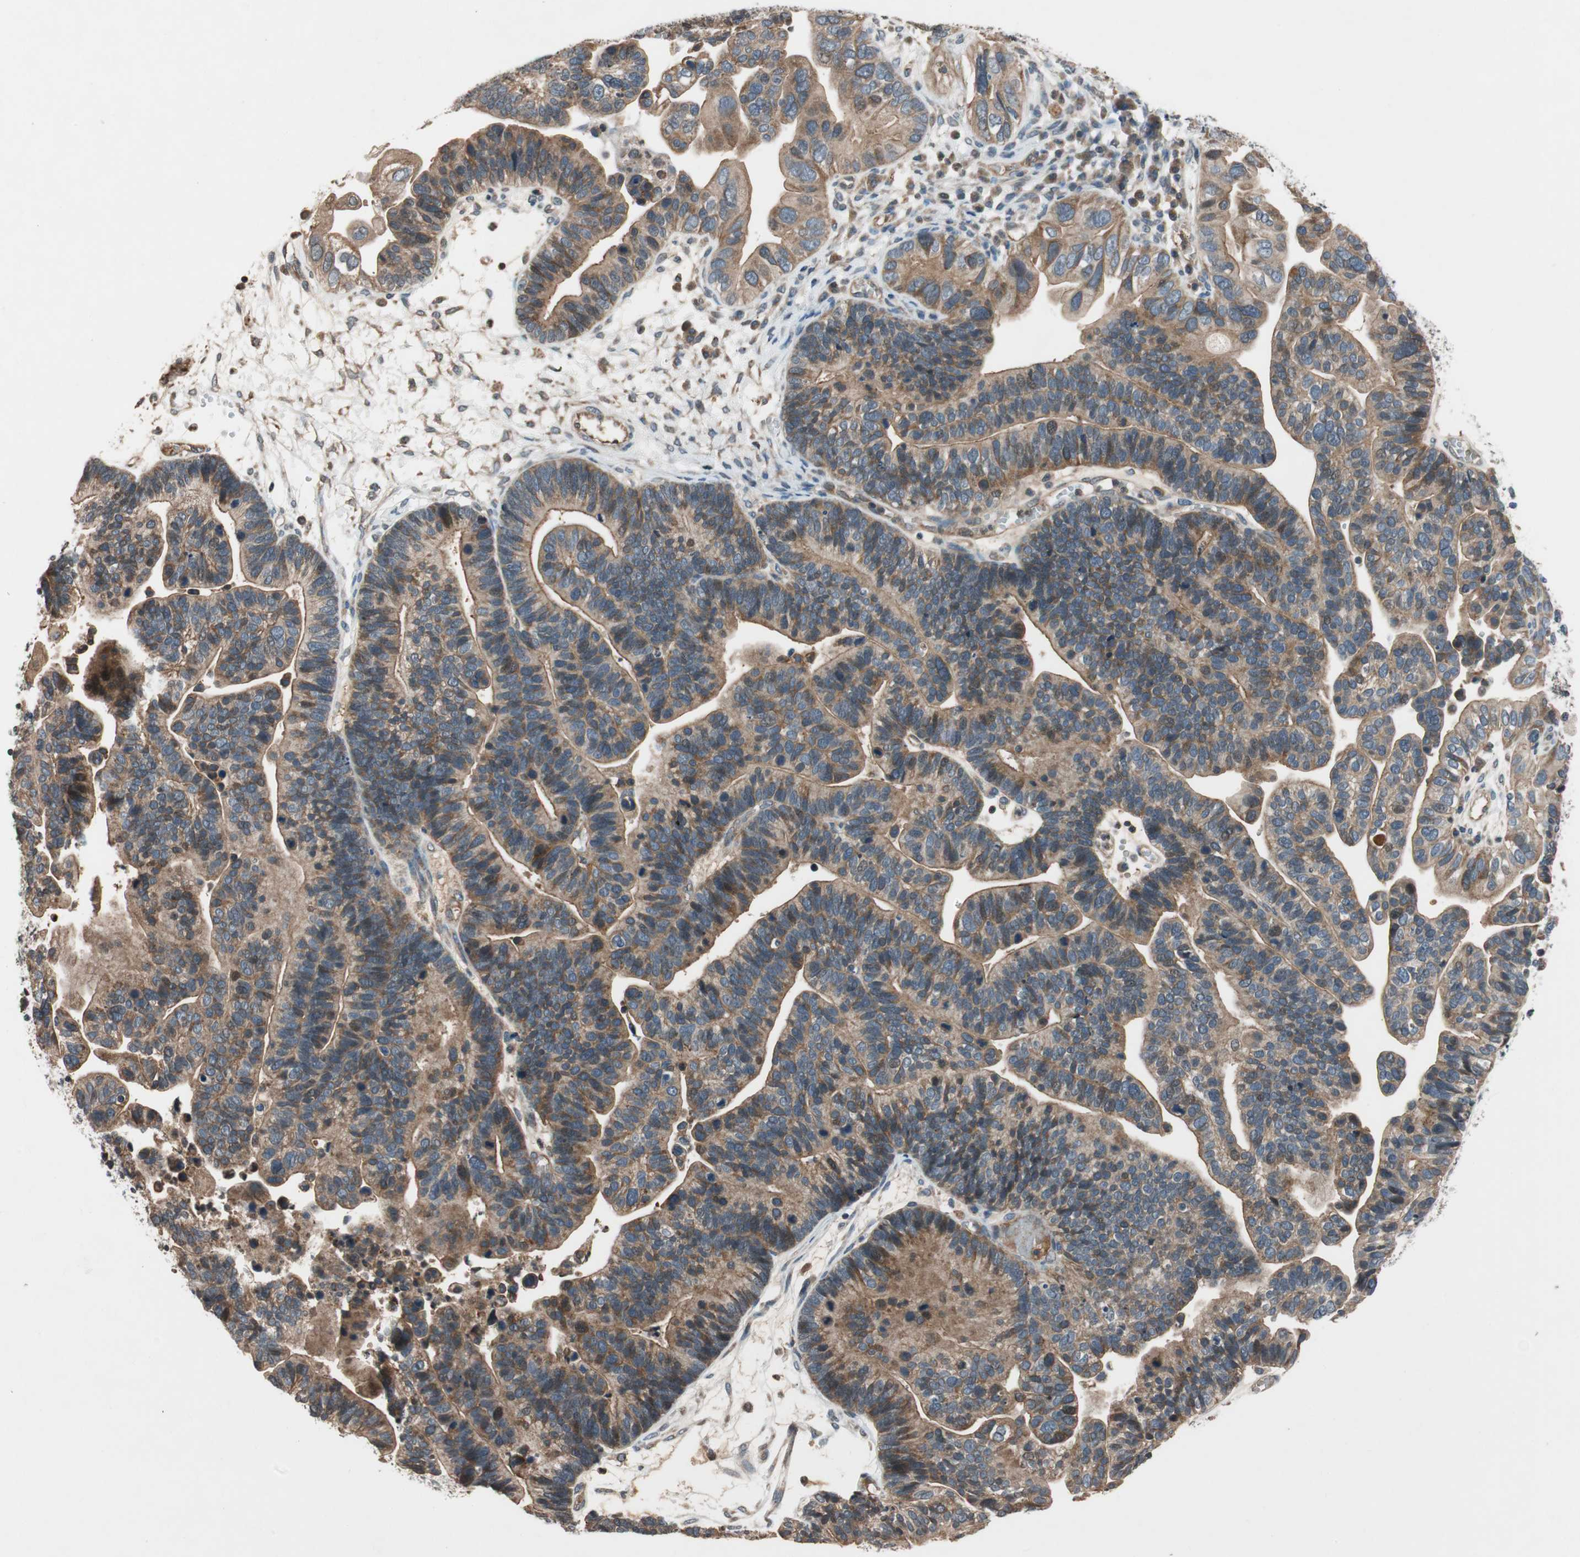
{"staining": {"intensity": "moderate", "quantity": ">75%", "location": "cytoplasmic/membranous"}, "tissue": "ovarian cancer", "cell_type": "Tumor cells", "image_type": "cancer", "snomed": [{"axis": "morphology", "description": "Cystadenocarcinoma, serous, NOS"}, {"axis": "topography", "description": "Ovary"}], "caption": "Human ovarian serous cystadenocarcinoma stained with a protein marker reveals moderate staining in tumor cells.", "gene": "GCLM", "patient": {"sex": "female", "age": 56}}